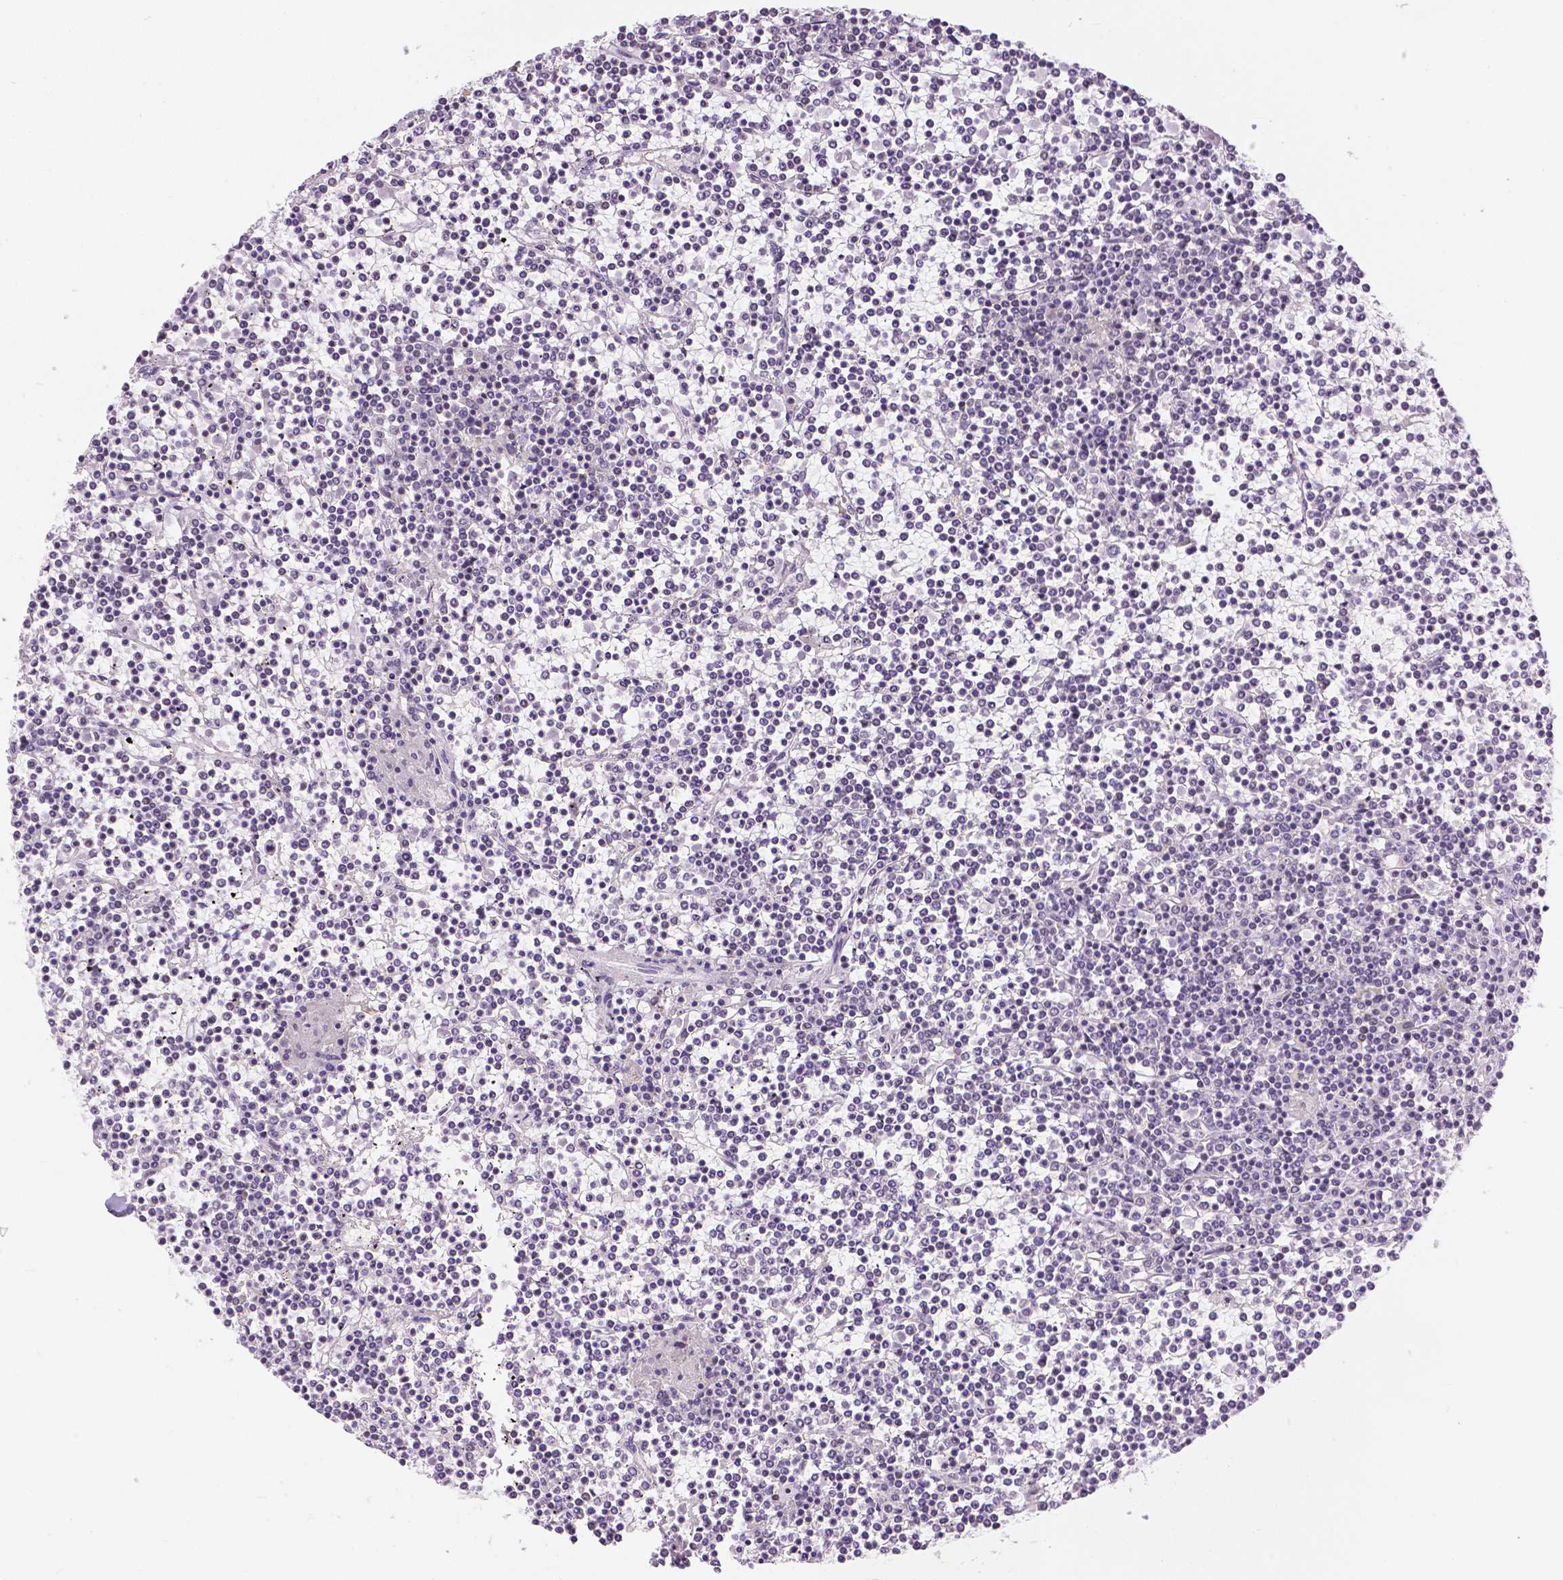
{"staining": {"intensity": "negative", "quantity": "none", "location": "none"}, "tissue": "lymphoma", "cell_type": "Tumor cells", "image_type": "cancer", "snomed": [{"axis": "morphology", "description": "Malignant lymphoma, non-Hodgkin's type, Low grade"}, {"axis": "topography", "description": "Spleen"}], "caption": "Low-grade malignant lymphoma, non-Hodgkin's type stained for a protein using immunohistochemistry shows no expression tumor cells.", "gene": "NHP2", "patient": {"sex": "female", "age": 19}}